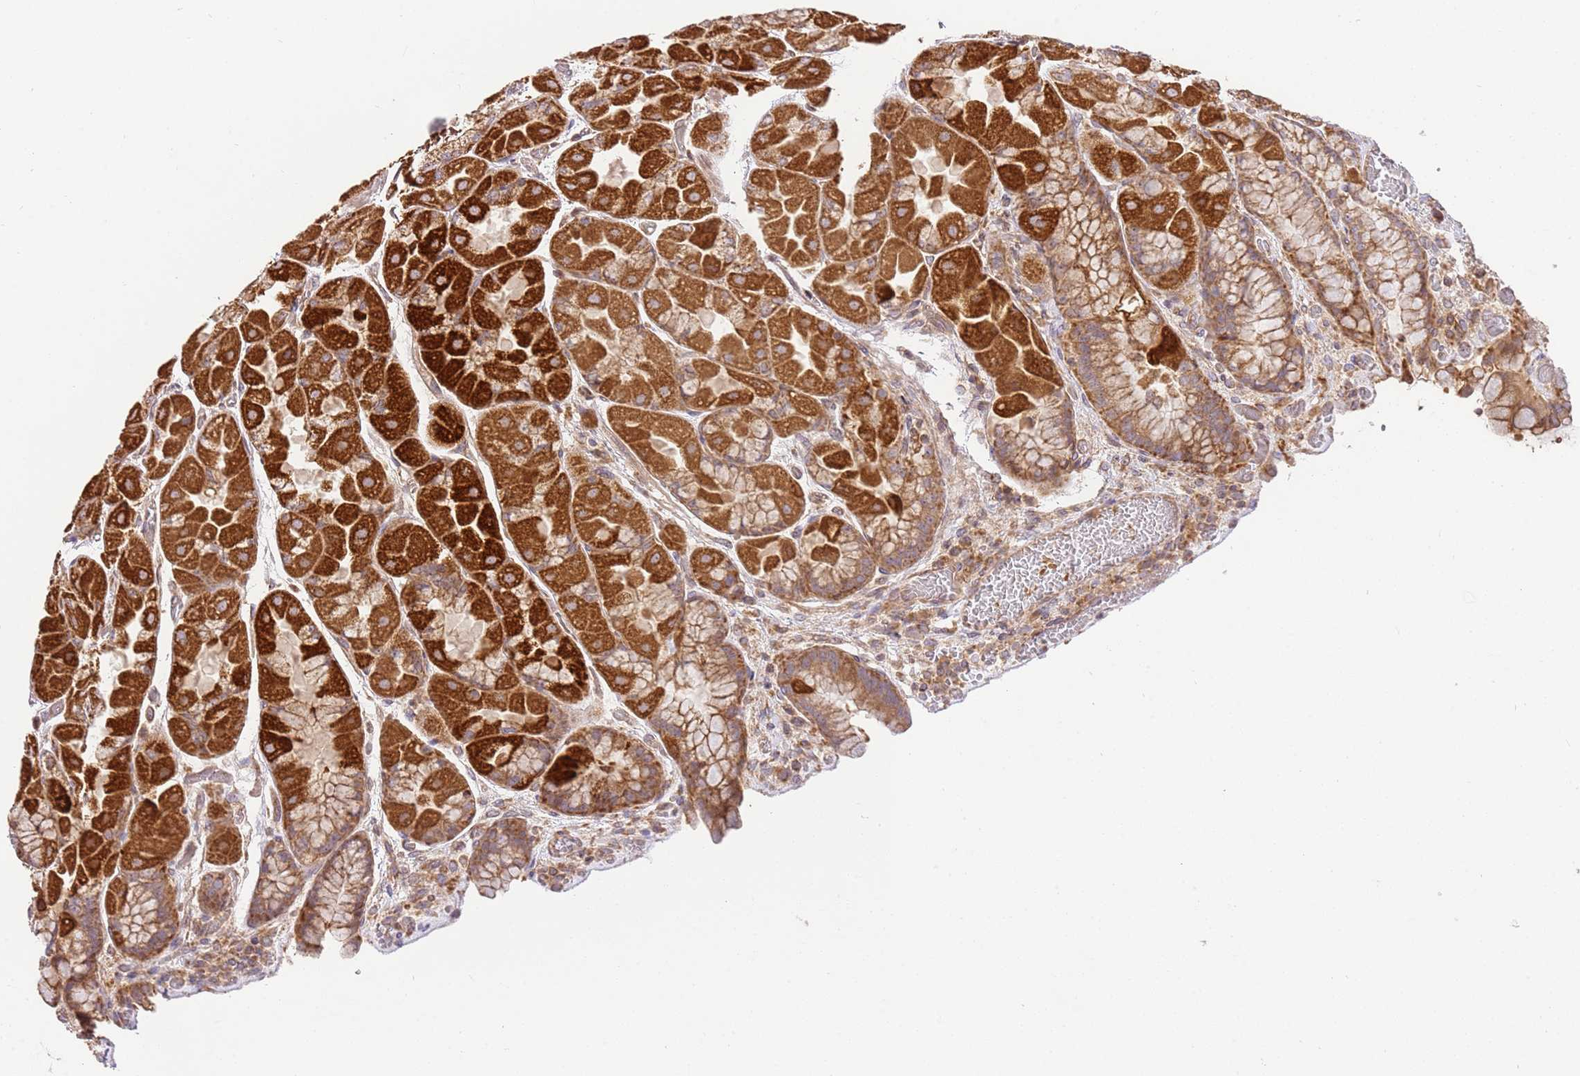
{"staining": {"intensity": "strong", "quantity": ">75%", "location": "cytoplasmic/membranous"}, "tissue": "stomach", "cell_type": "Glandular cells", "image_type": "normal", "snomed": [{"axis": "morphology", "description": "Normal tissue, NOS"}, {"axis": "topography", "description": "Stomach"}], "caption": "A histopathology image showing strong cytoplasmic/membranous staining in about >75% of glandular cells in normal stomach, as visualized by brown immunohistochemical staining.", "gene": "SPATA2L", "patient": {"sex": "female", "age": 61}}